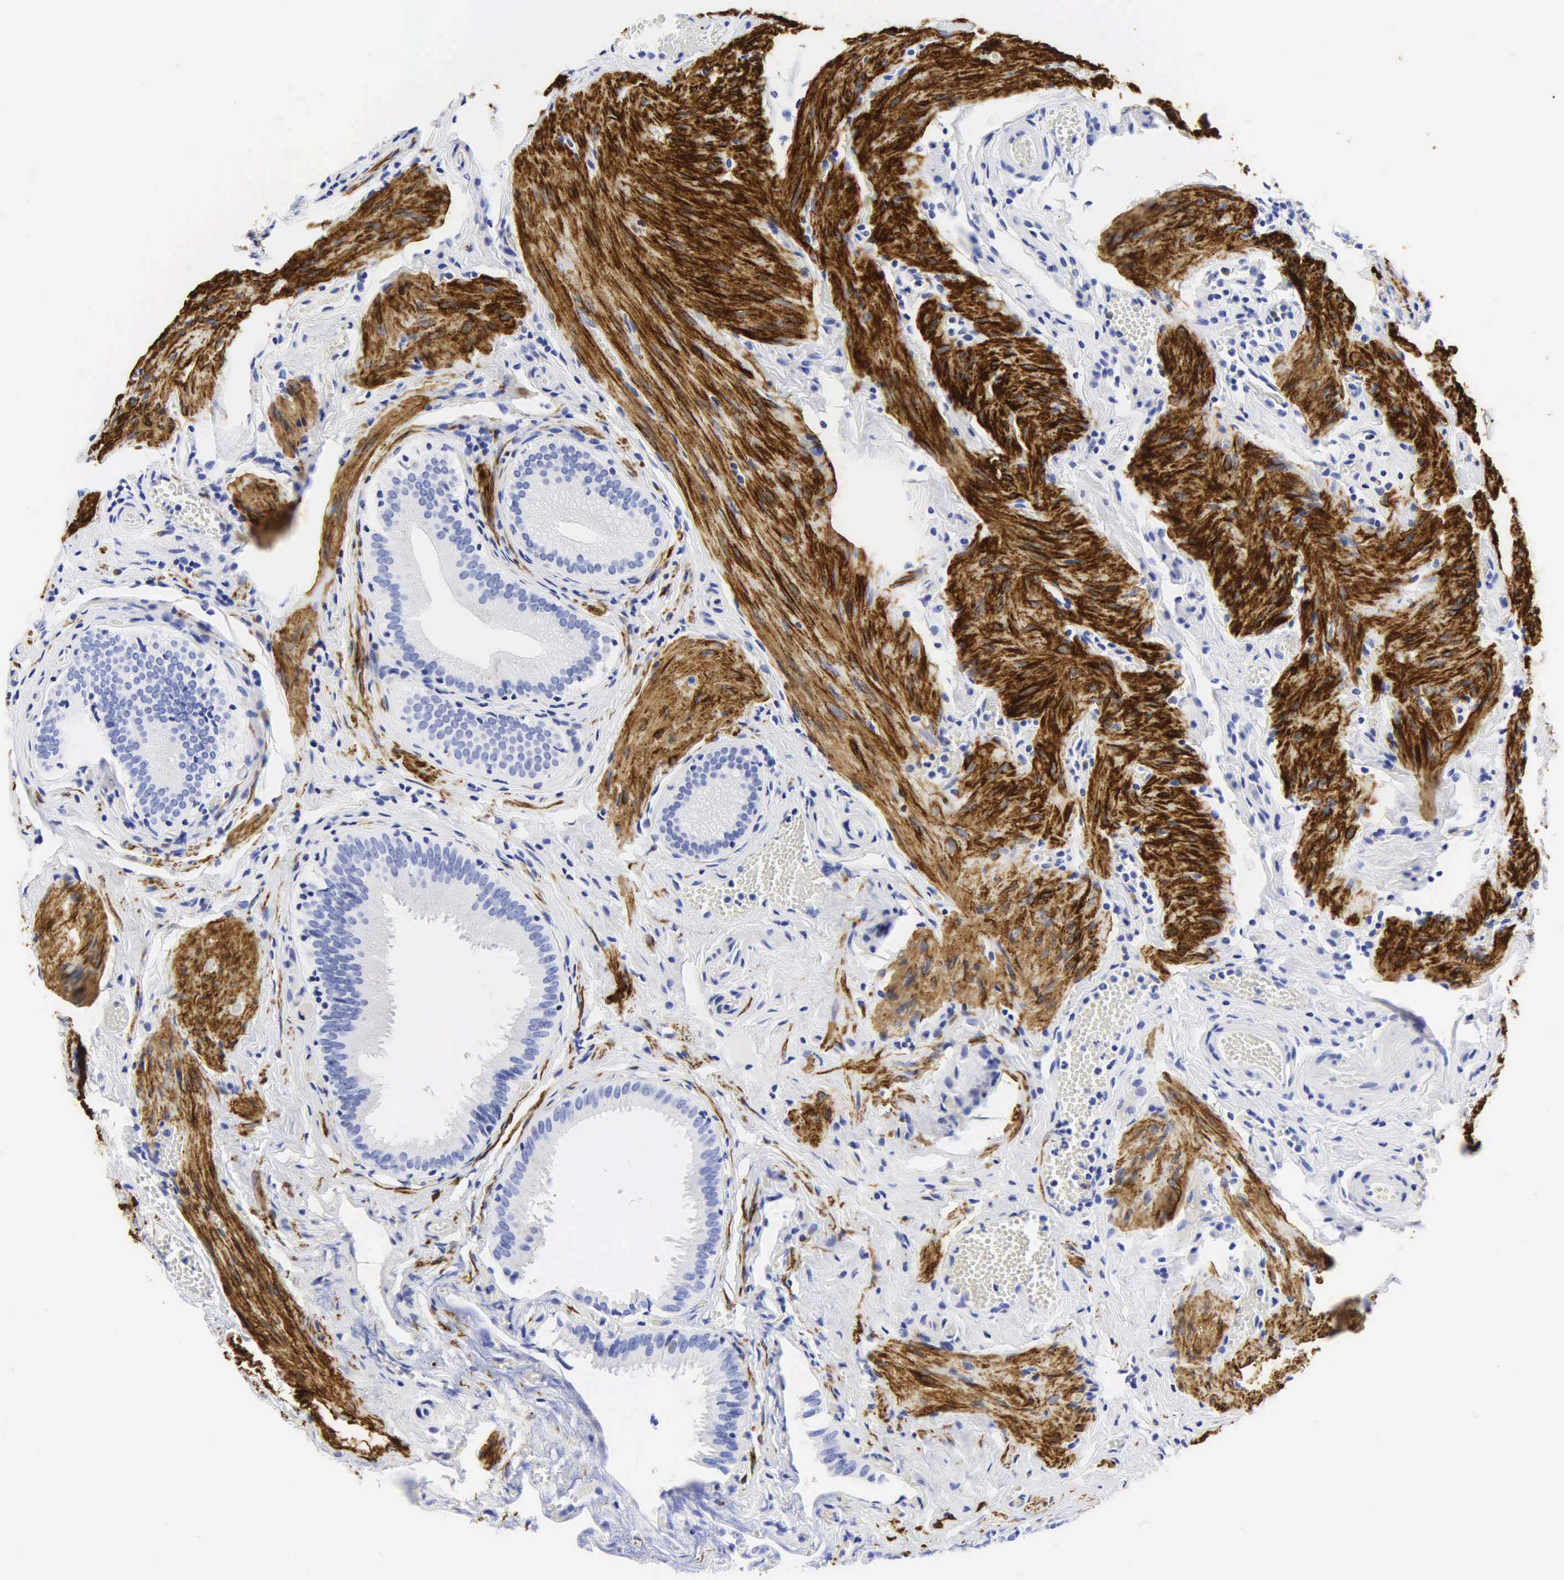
{"staining": {"intensity": "negative", "quantity": "none", "location": "none"}, "tissue": "gallbladder", "cell_type": "Glandular cells", "image_type": "normal", "snomed": [{"axis": "morphology", "description": "Normal tissue, NOS"}, {"axis": "topography", "description": "Gallbladder"}], "caption": "Immunohistochemistry (IHC) histopathology image of unremarkable gallbladder: gallbladder stained with DAB reveals no significant protein staining in glandular cells. (DAB (3,3'-diaminobenzidine) immunohistochemistry, high magnification).", "gene": "DES", "patient": {"sex": "female", "age": 44}}